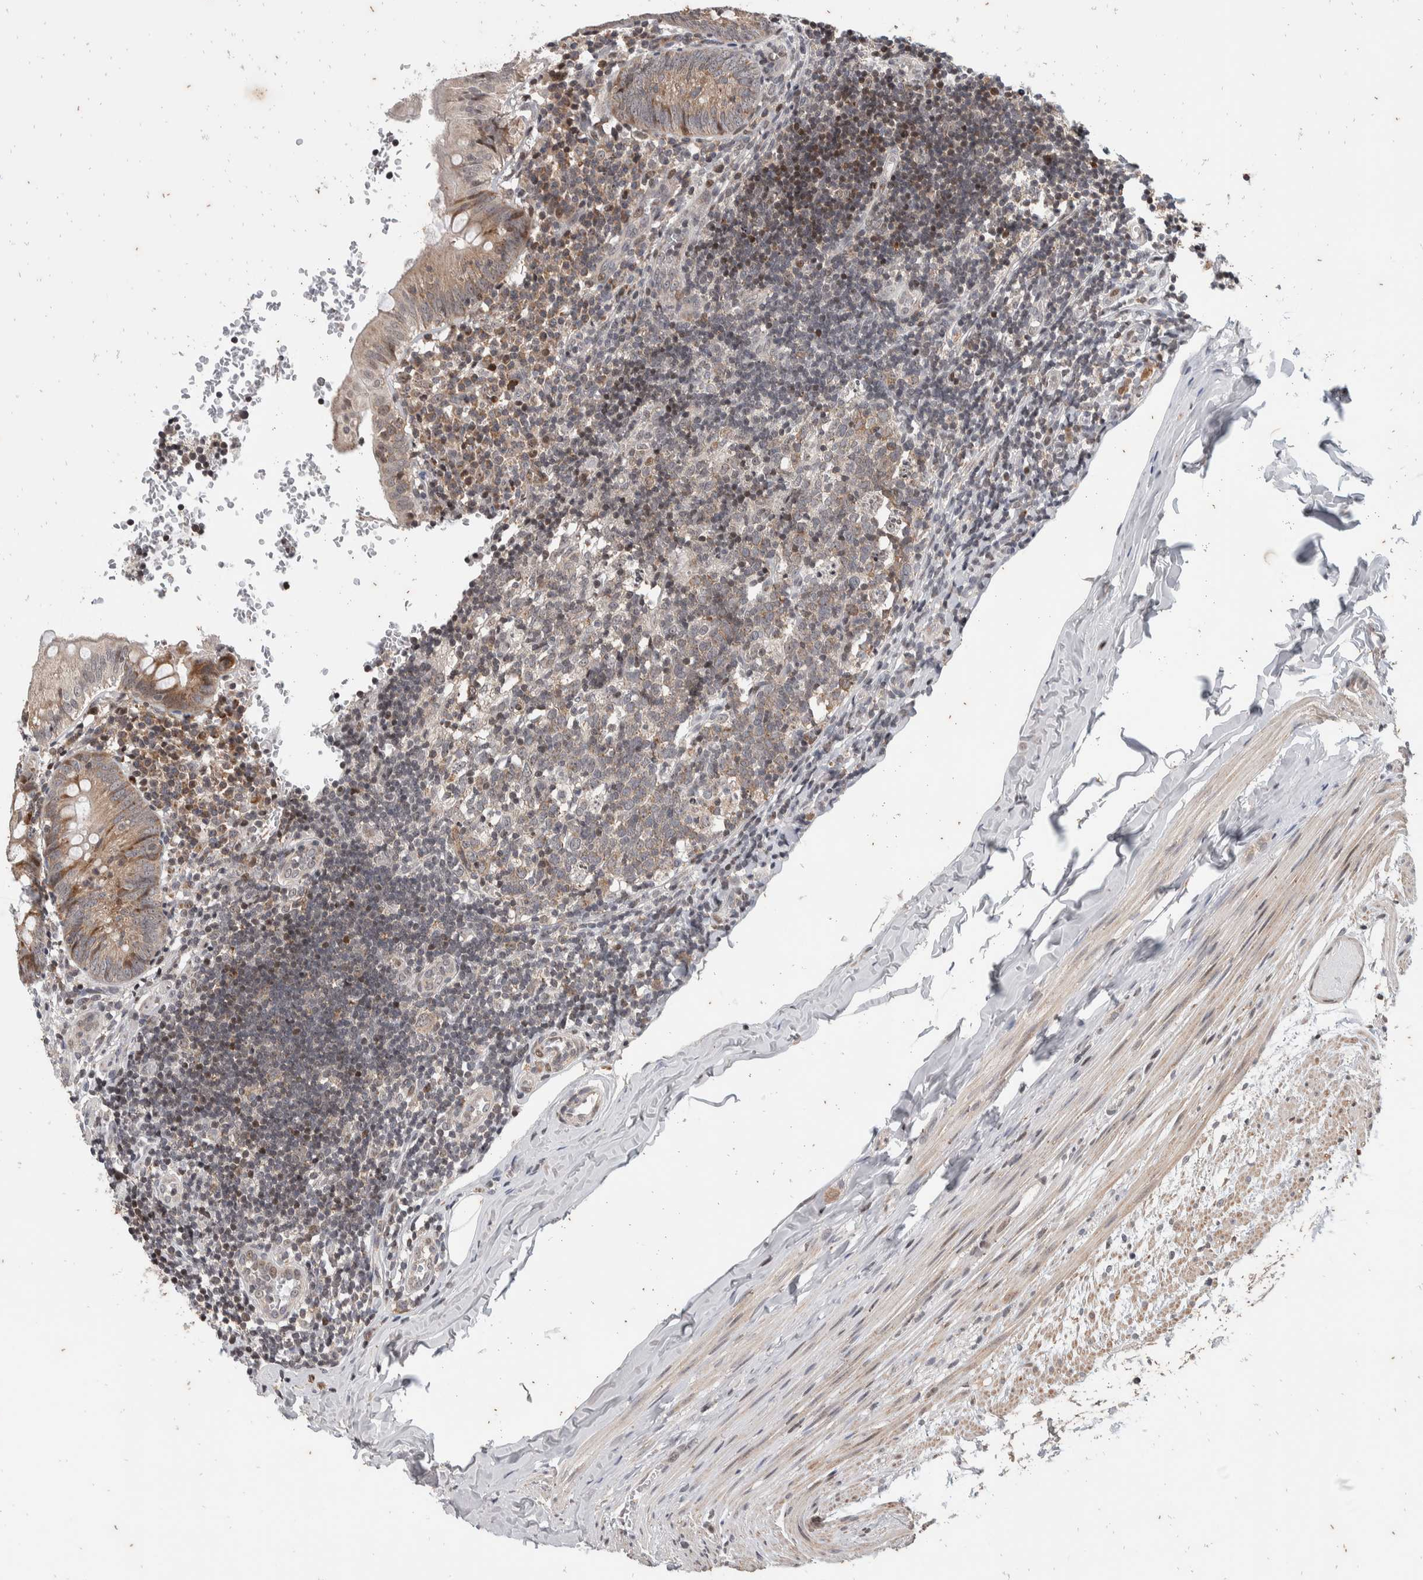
{"staining": {"intensity": "moderate", "quantity": ">75%", "location": "cytoplasmic/membranous,nuclear"}, "tissue": "appendix", "cell_type": "Glandular cells", "image_type": "normal", "snomed": [{"axis": "morphology", "description": "Normal tissue, NOS"}, {"axis": "topography", "description": "Appendix"}], "caption": "Immunohistochemistry (IHC) photomicrograph of benign appendix stained for a protein (brown), which reveals medium levels of moderate cytoplasmic/membranous,nuclear positivity in about >75% of glandular cells.", "gene": "ATXN7L1", "patient": {"sex": "male", "age": 8}}